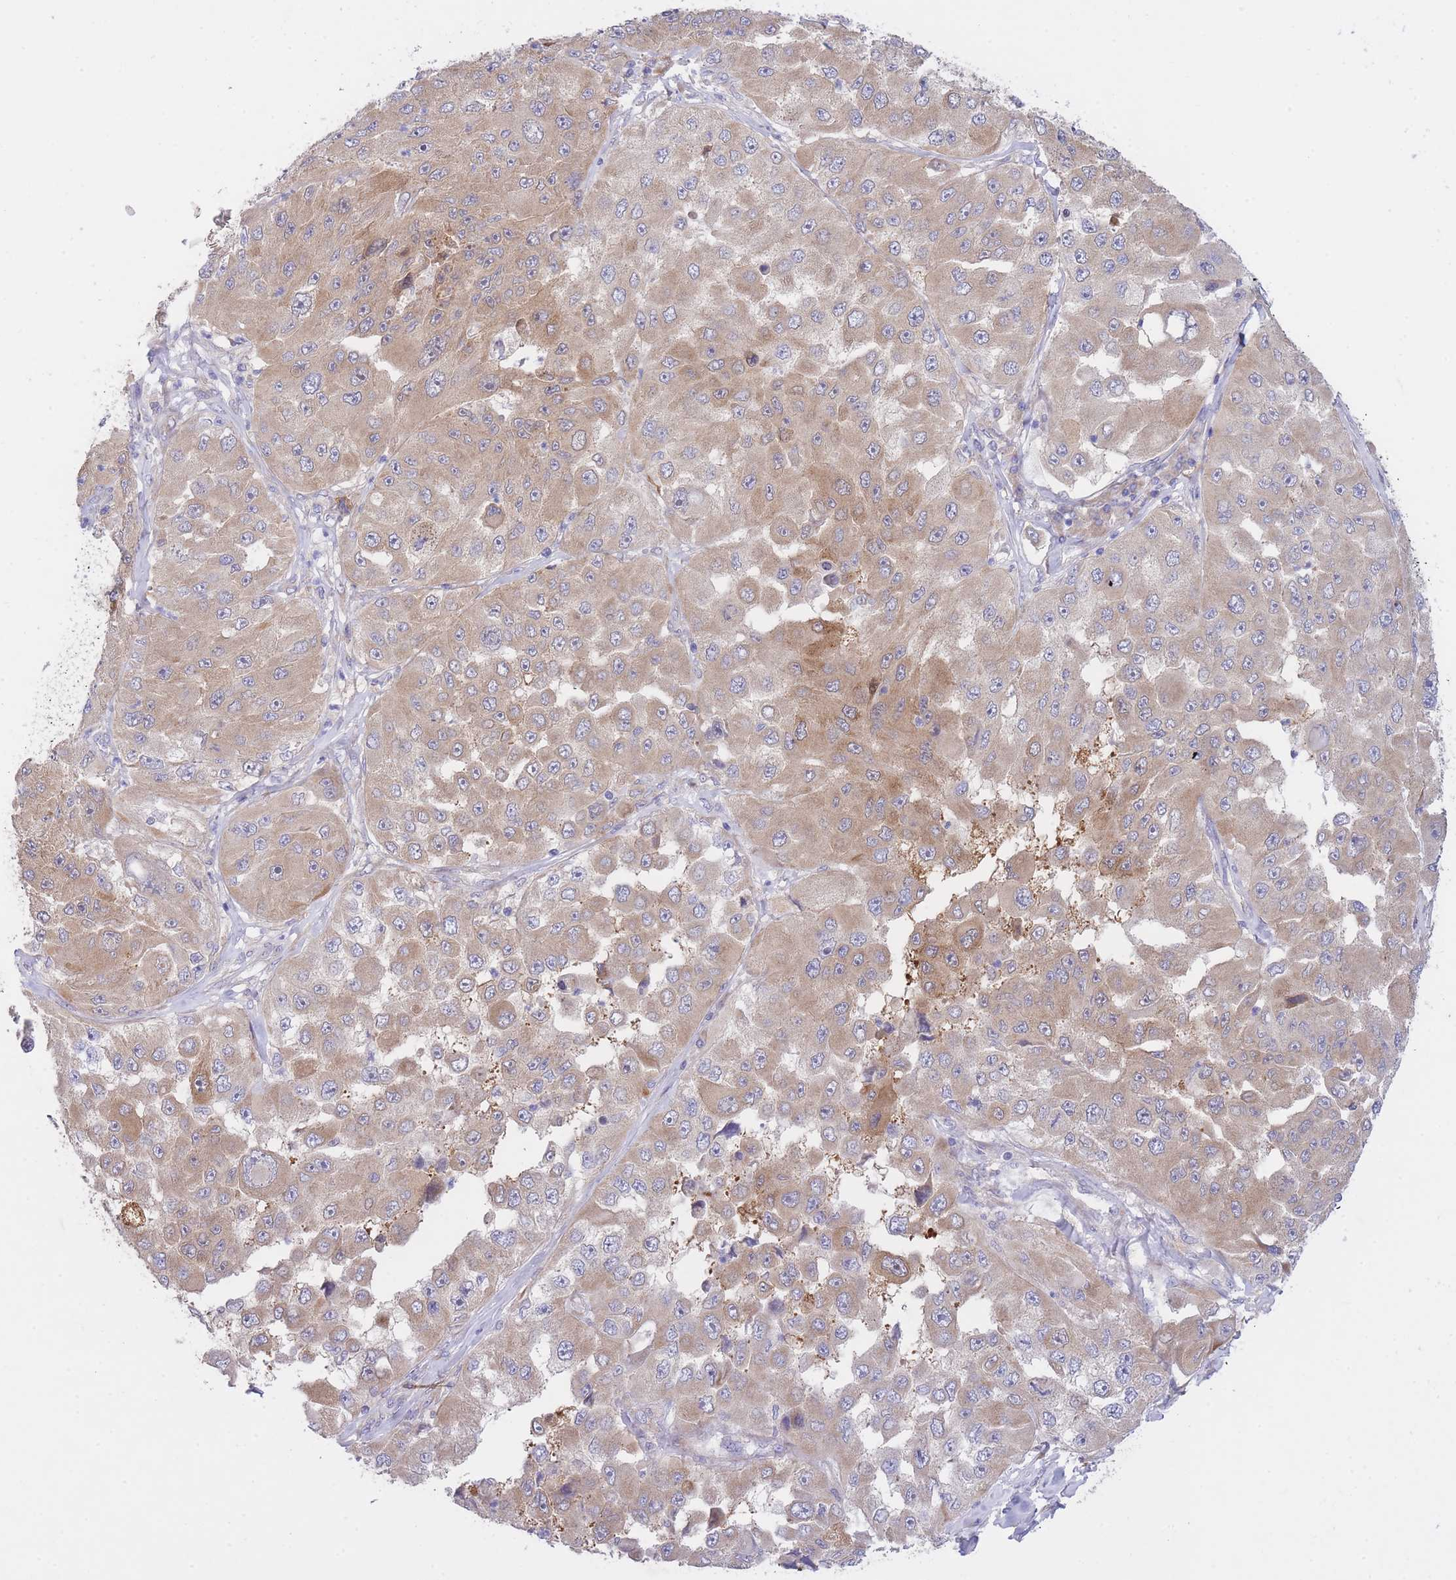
{"staining": {"intensity": "moderate", "quantity": "25%-75%", "location": "cytoplasmic/membranous"}, "tissue": "melanoma", "cell_type": "Tumor cells", "image_type": "cancer", "snomed": [{"axis": "morphology", "description": "Malignant melanoma, Metastatic site"}, {"axis": "topography", "description": "Lymph node"}], "caption": "The immunohistochemical stain shows moderate cytoplasmic/membranous positivity in tumor cells of malignant melanoma (metastatic site) tissue.", "gene": "CHAC1", "patient": {"sex": "male", "age": 62}}